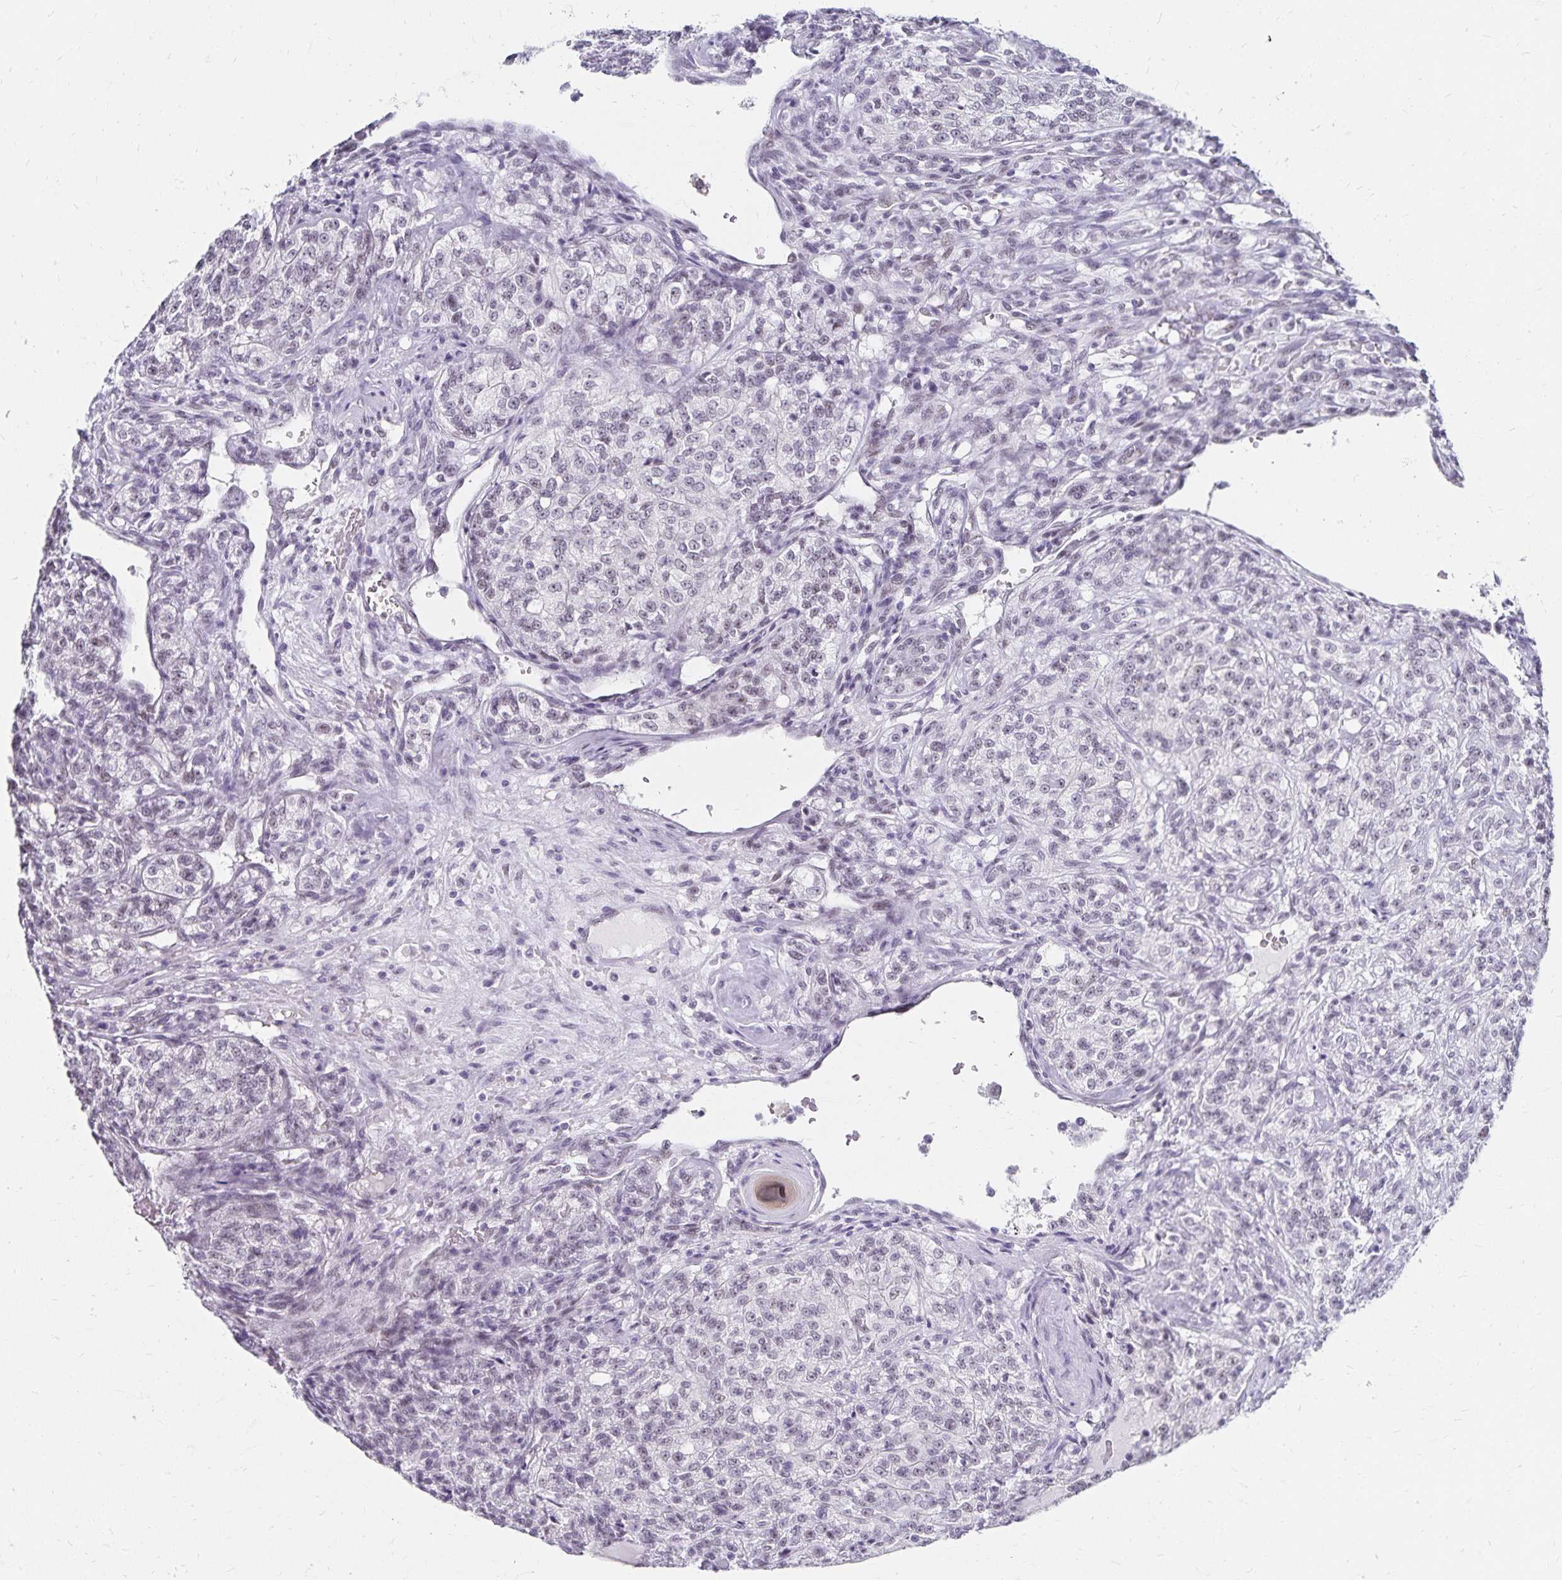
{"staining": {"intensity": "negative", "quantity": "none", "location": "none"}, "tissue": "renal cancer", "cell_type": "Tumor cells", "image_type": "cancer", "snomed": [{"axis": "morphology", "description": "Adenocarcinoma, NOS"}, {"axis": "topography", "description": "Kidney"}], "caption": "IHC of renal cancer reveals no expression in tumor cells.", "gene": "C20orf85", "patient": {"sex": "female", "age": 63}}